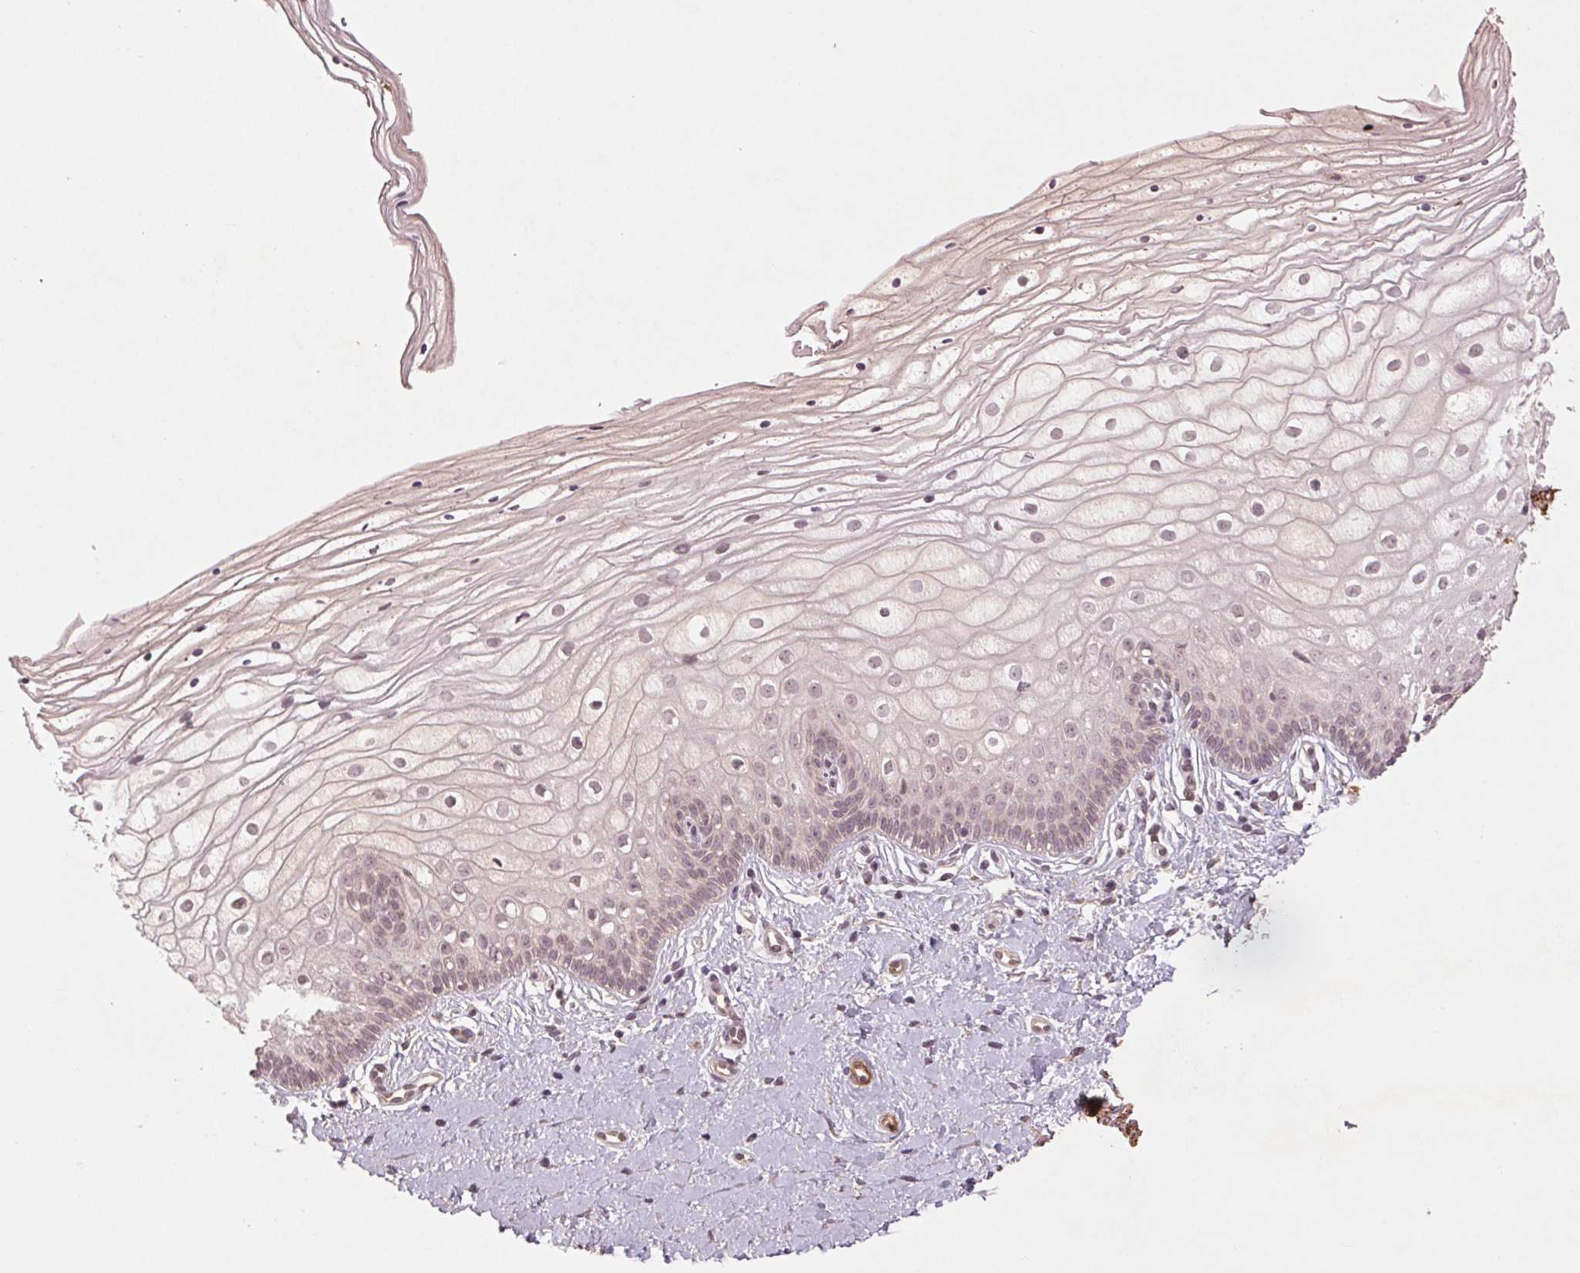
{"staining": {"intensity": "moderate", "quantity": "<25%", "location": "cytoplasmic/membranous"}, "tissue": "vagina", "cell_type": "Squamous epithelial cells", "image_type": "normal", "snomed": [{"axis": "morphology", "description": "Normal tissue, NOS"}, {"axis": "topography", "description": "Vagina"}], "caption": "Protein expression analysis of unremarkable vagina shows moderate cytoplasmic/membranous positivity in approximately <25% of squamous epithelial cells. (IHC, brightfield microscopy, high magnification).", "gene": "SMLR1", "patient": {"sex": "female", "age": 39}}